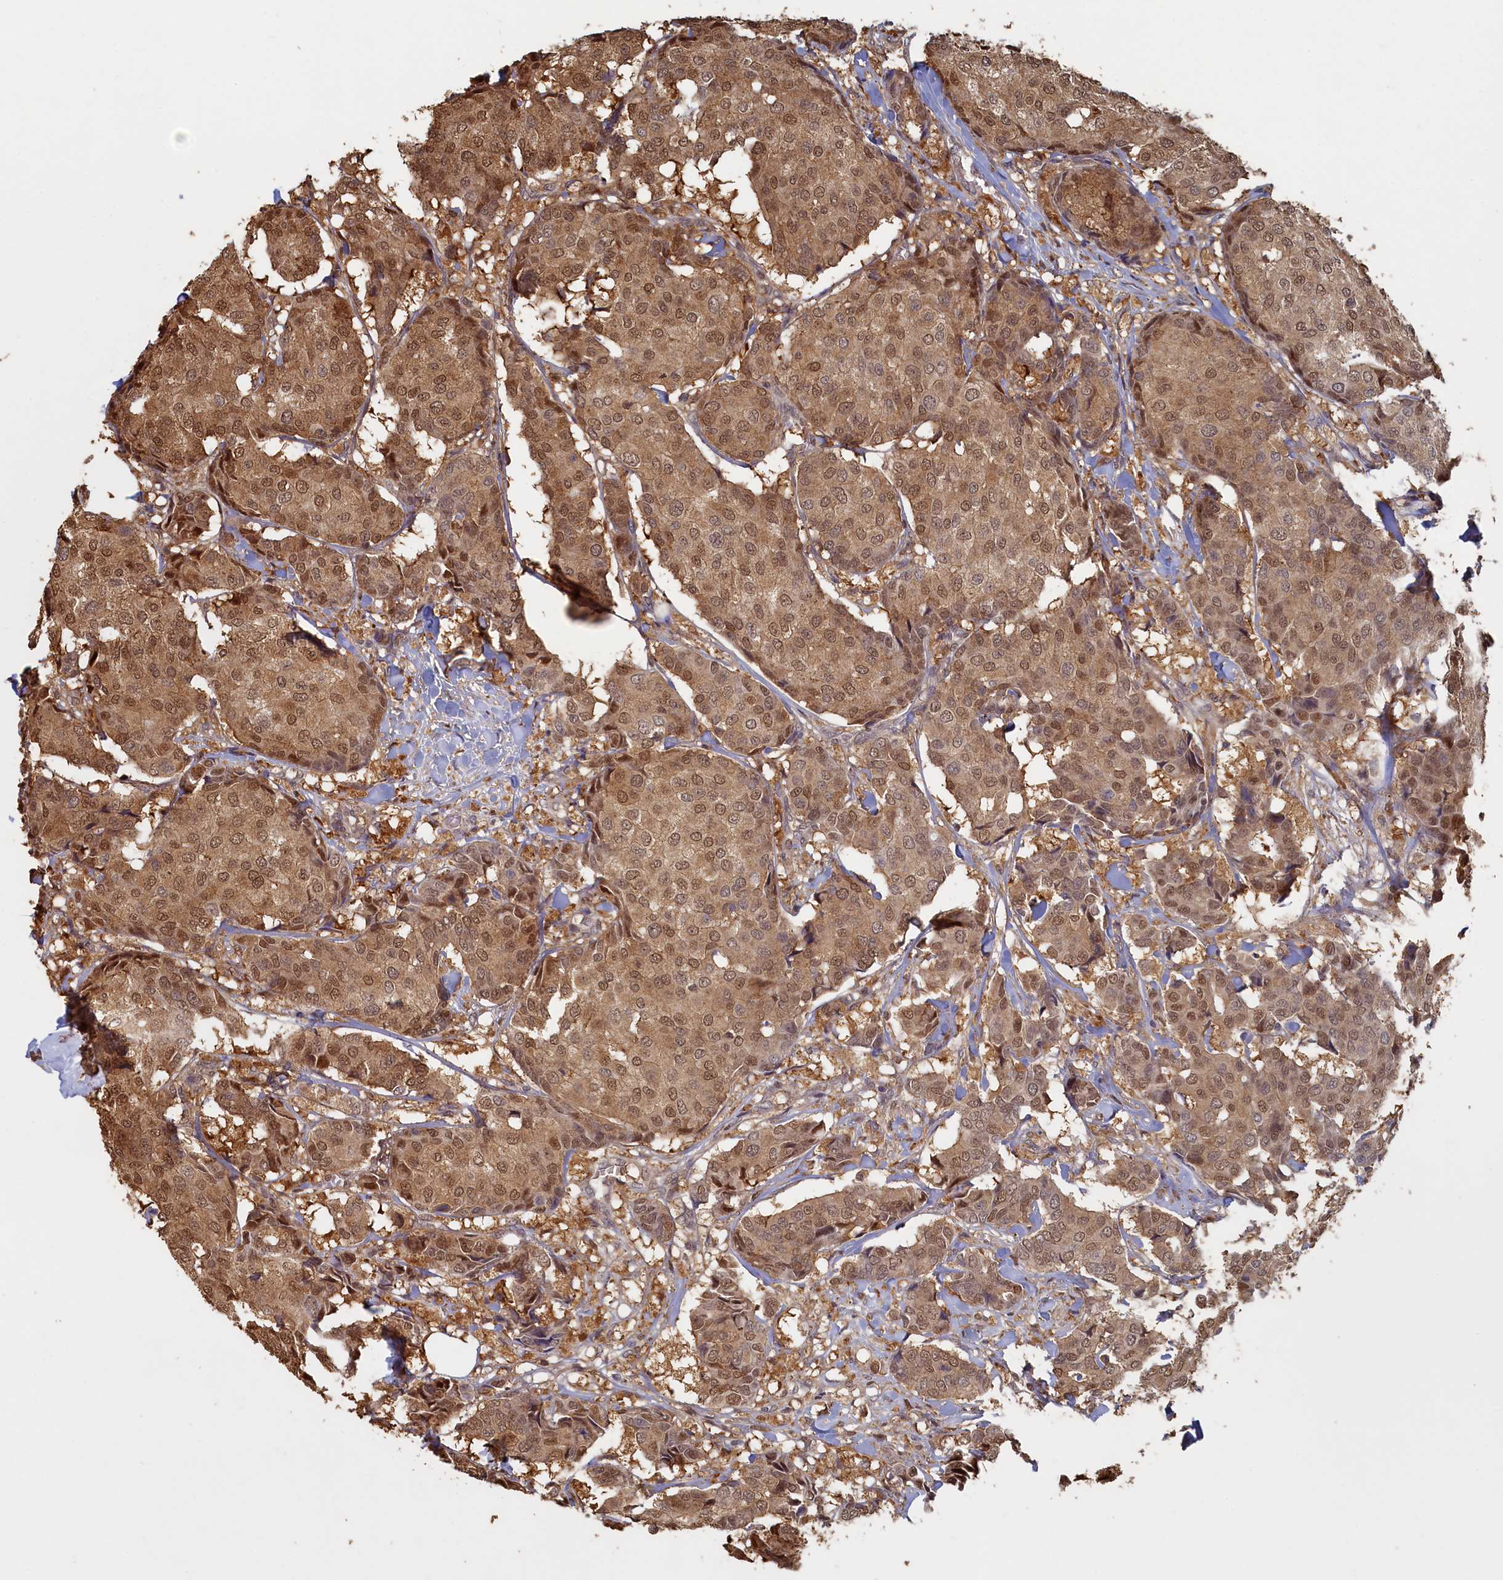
{"staining": {"intensity": "moderate", "quantity": ">75%", "location": "cytoplasmic/membranous,nuclear"}, "tissue": "breast cancer", "cell_type": "Tumor cells", "image_type": "cancer", "snomed": [{"axis": "morphology", "description": "Duct carcinoma"}, {"axis": "topography", "description": "Breast"}], "caption": "A medium amount of moderate cytoplasmic/membranous and nuclear positivity is appreciated in about >75% of tumor cells in invasive ductal carcinoma (breast) tissue.", "gene": "UCHL3", "patient": {"sex": "female", "age": 75}}